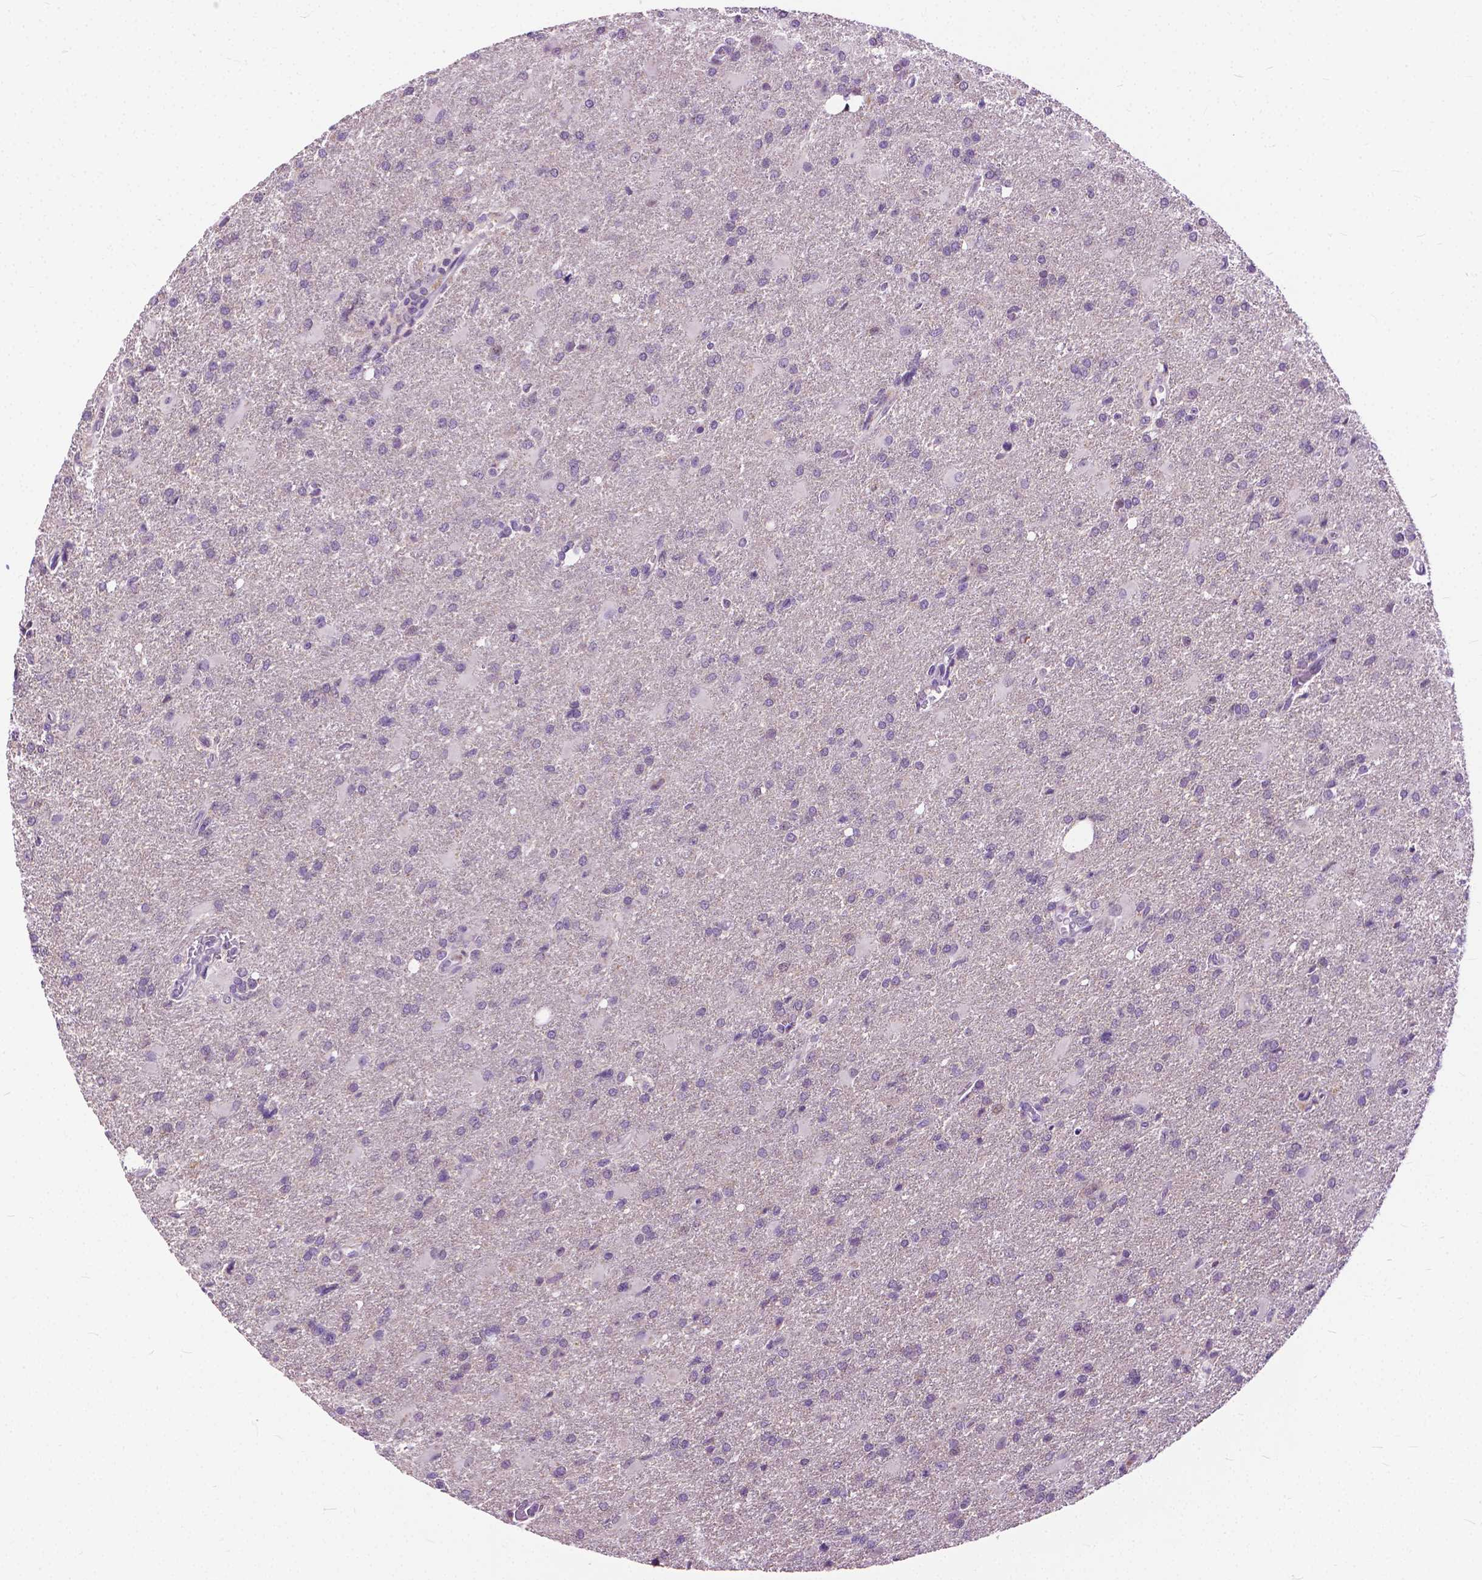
{"staining": {"intensity": "negative", "quantity": "none", "location": "none"}, "tissue": "glioma", "cell_type": "Tumor cells", "image_type": "cancer", "snomed": [{"axis": "morphology", "description": "Glioma, malignant, High grade"}, {"axis": "topography", "description": "Brain"}], "caption": "IHC of human malignant glioma (high-grade) shows no positivity in tumor cells.", "gene": "TTC9B", "patient": {"sex": "male", "age": 68}}